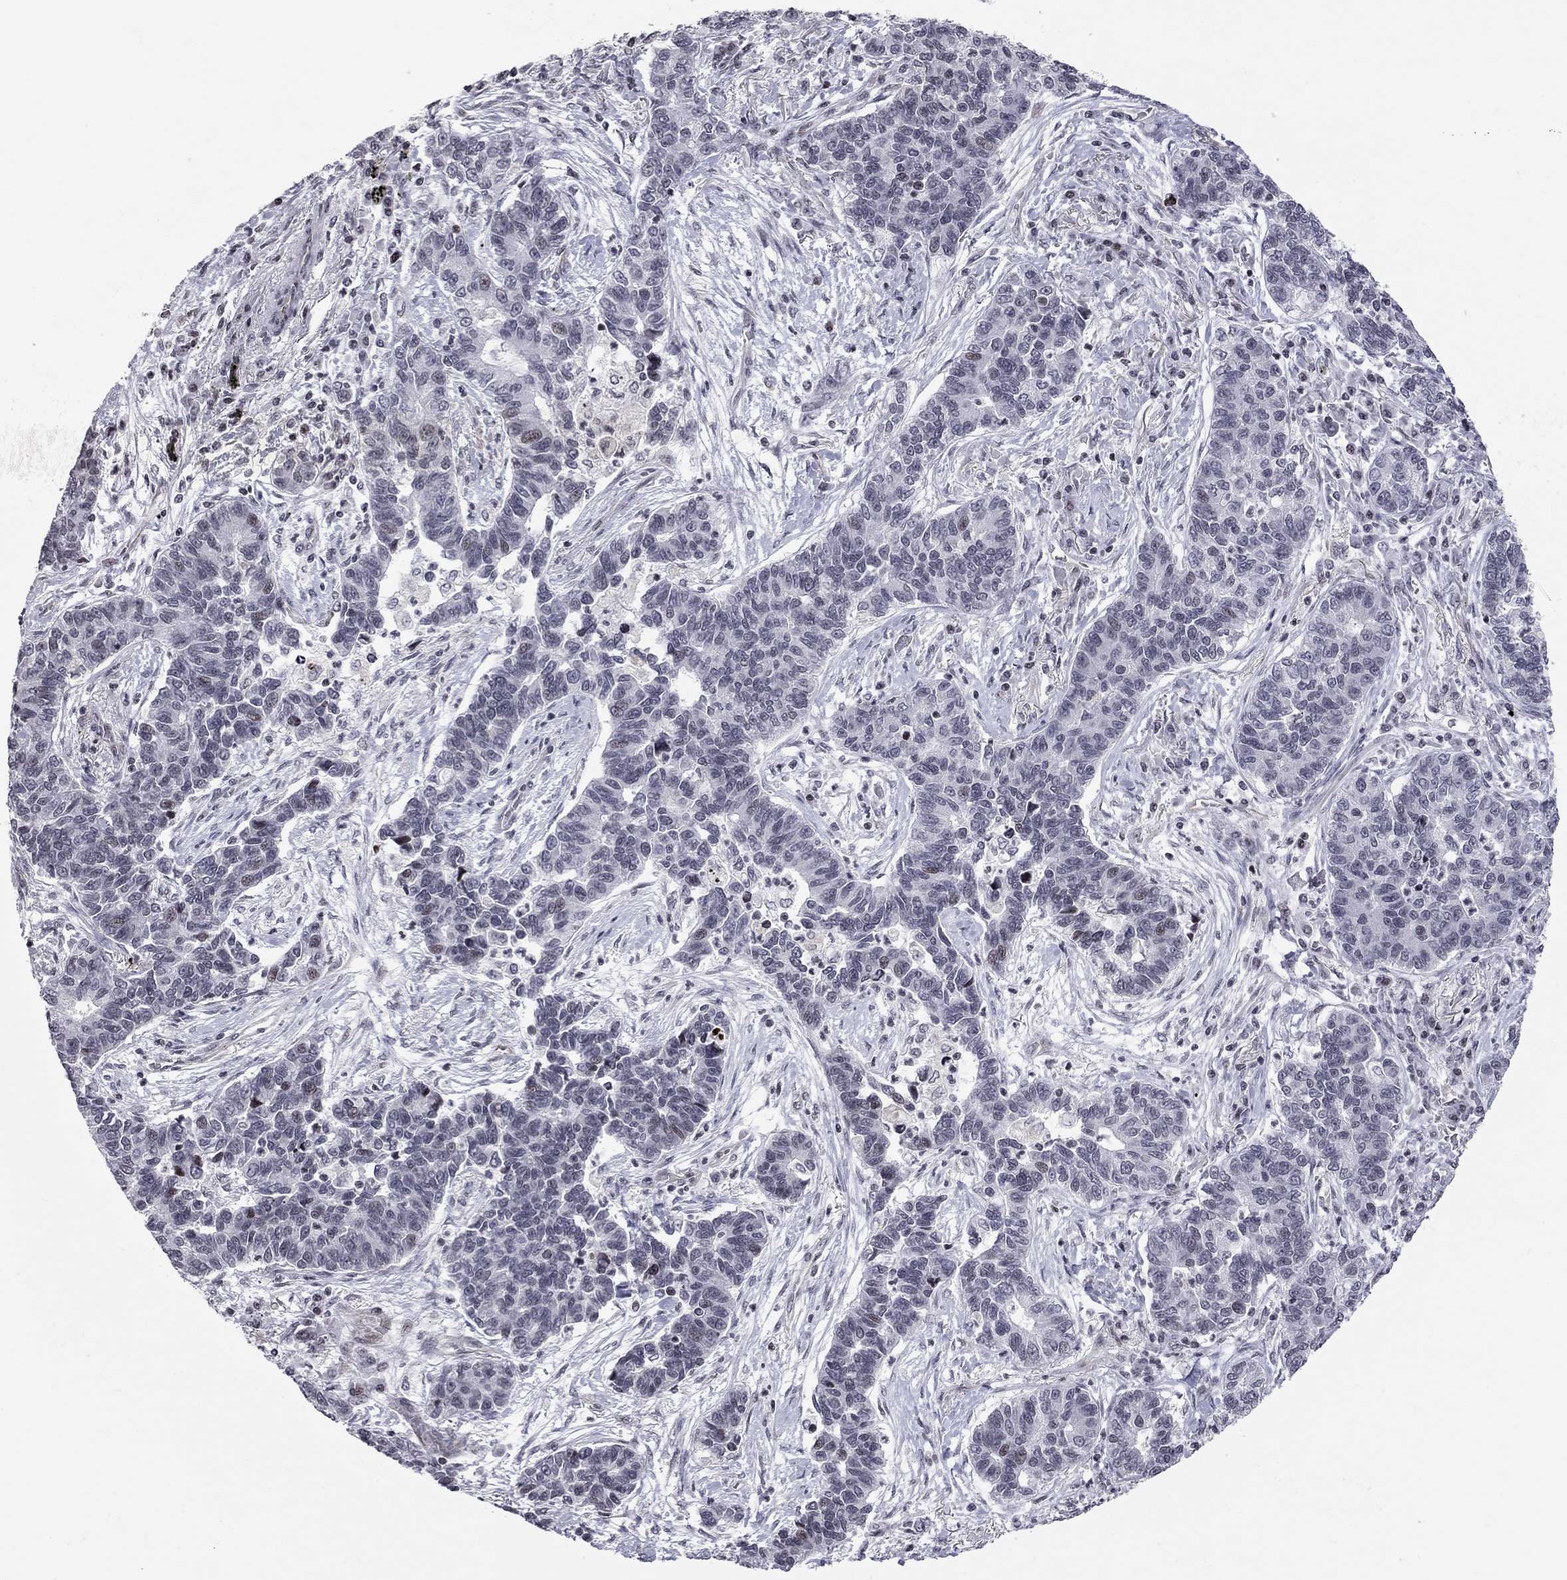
{"staining": {"intensity": "negative", "quantity": "none", "location": "none"}, "tissue": "lung cancer", "cell_type": "Tumor cells", "image_type": "cancer", "snomed": [{"axis": "morphology", "description": "Adenocarcinoma, NOS"}, {"axis": "topography", "description": "Lung"}], "caption": "High magnification brightfield microscopy of lung cancer stained with DAB (brown) and counterstained with hematoxylin (blue): tumor cells show no significant staining.", "gene": "MTNR1B", "patient": {"sex": "female", "age": 57}}